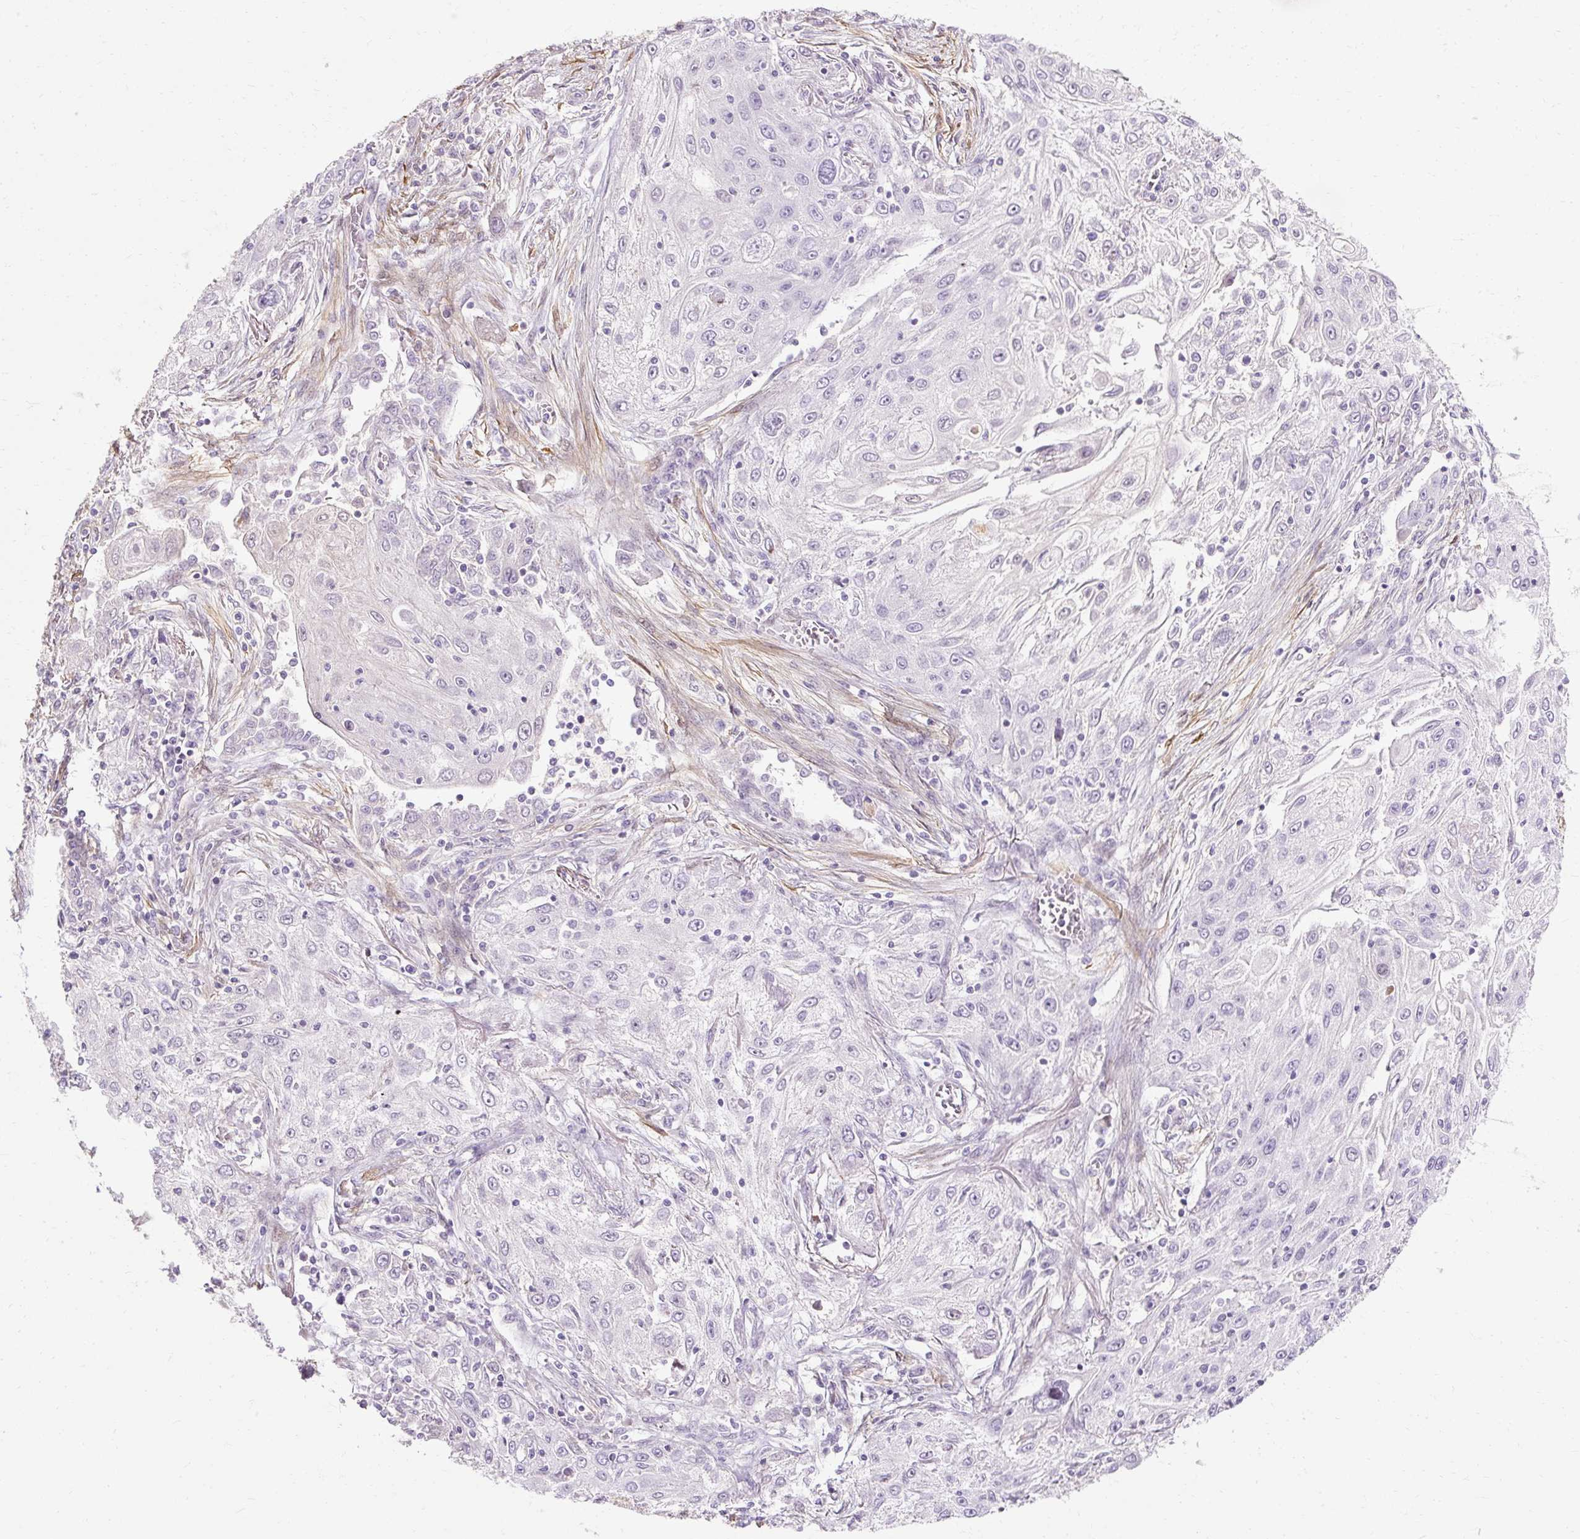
{"staining": {"intensity": "negative", "quantity": "none", "location": "none"}, "tissue": "lung cancer", "cell_type": "Tumor cells", "image_type": "cancer", "snomed": [{"axis": "morphology", "description": "Squamous cell carcinoma, NOS"}, {"axis": "topography", "description": "Lung"}], "caption": "This is an immunohistochemistry (IHC) image of squamous cell carcinoma (lung). There is no positivity in tumor cells.", "gene": "CNN3", "patient": {"sex": "female", "age": 69}}